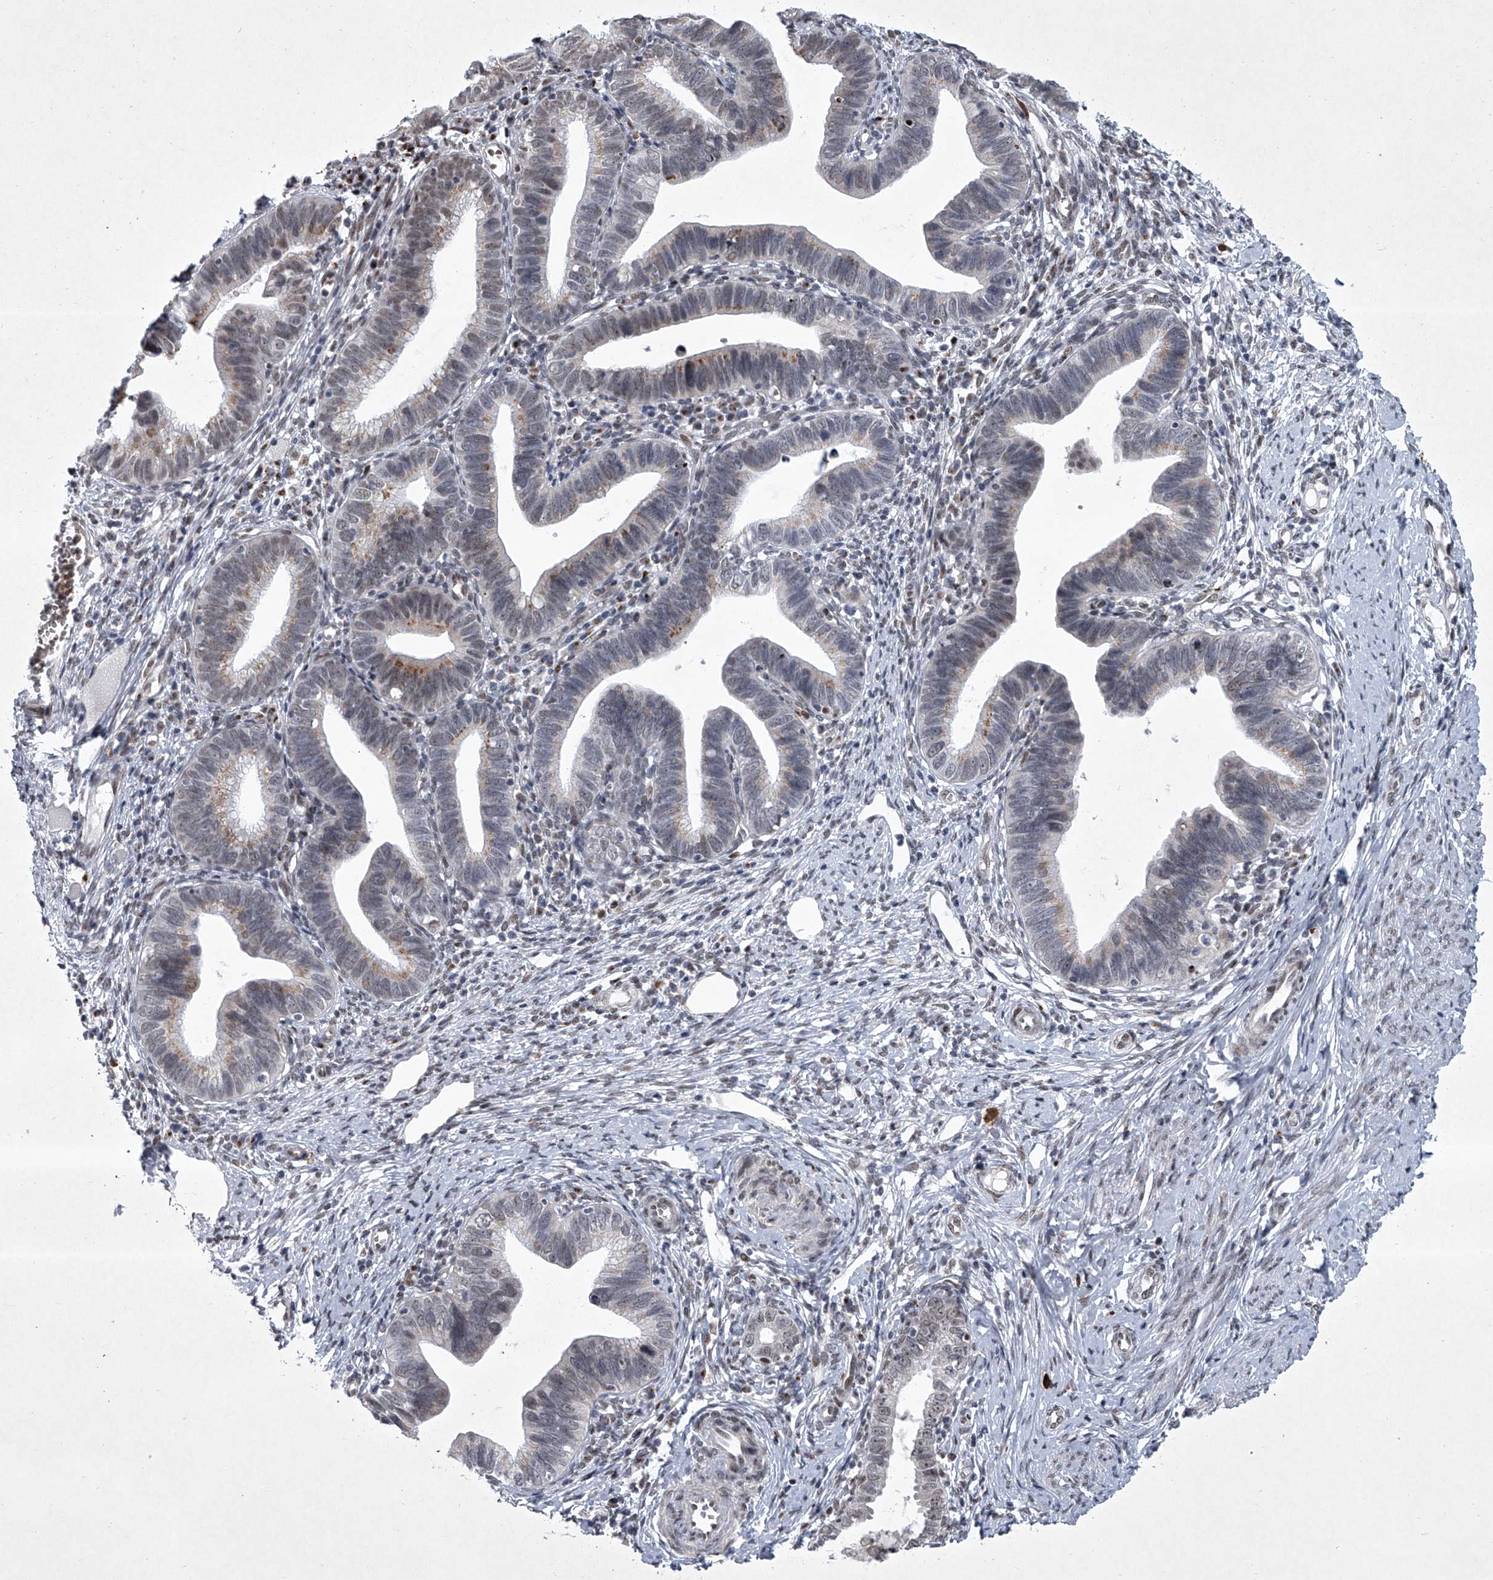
{"staining": {"intensity": "moderate", "quantity": "<25%", "location": "cytoplasmic/membranous,nuclear"}, "tissue": "cervical cancer", "cell_type": "Tumor cells", "image_type": "cancer", "snomed": [{"axis": "morphology", "description": "Adenocarcinoma, NOS"}, {"axis": "topography", "description": "Cervix"}], "caption": "IHC photomicrograph of human cervical cancer (adenocarcinoma) stained for a protein (brown), which demonstrates low levels of moderate cytoplasmic/membranous and nuclear expression in approximately <25% of tumor cells.", "gene": "MLLT1", "patient": {"sex": "female", "age": 36}}